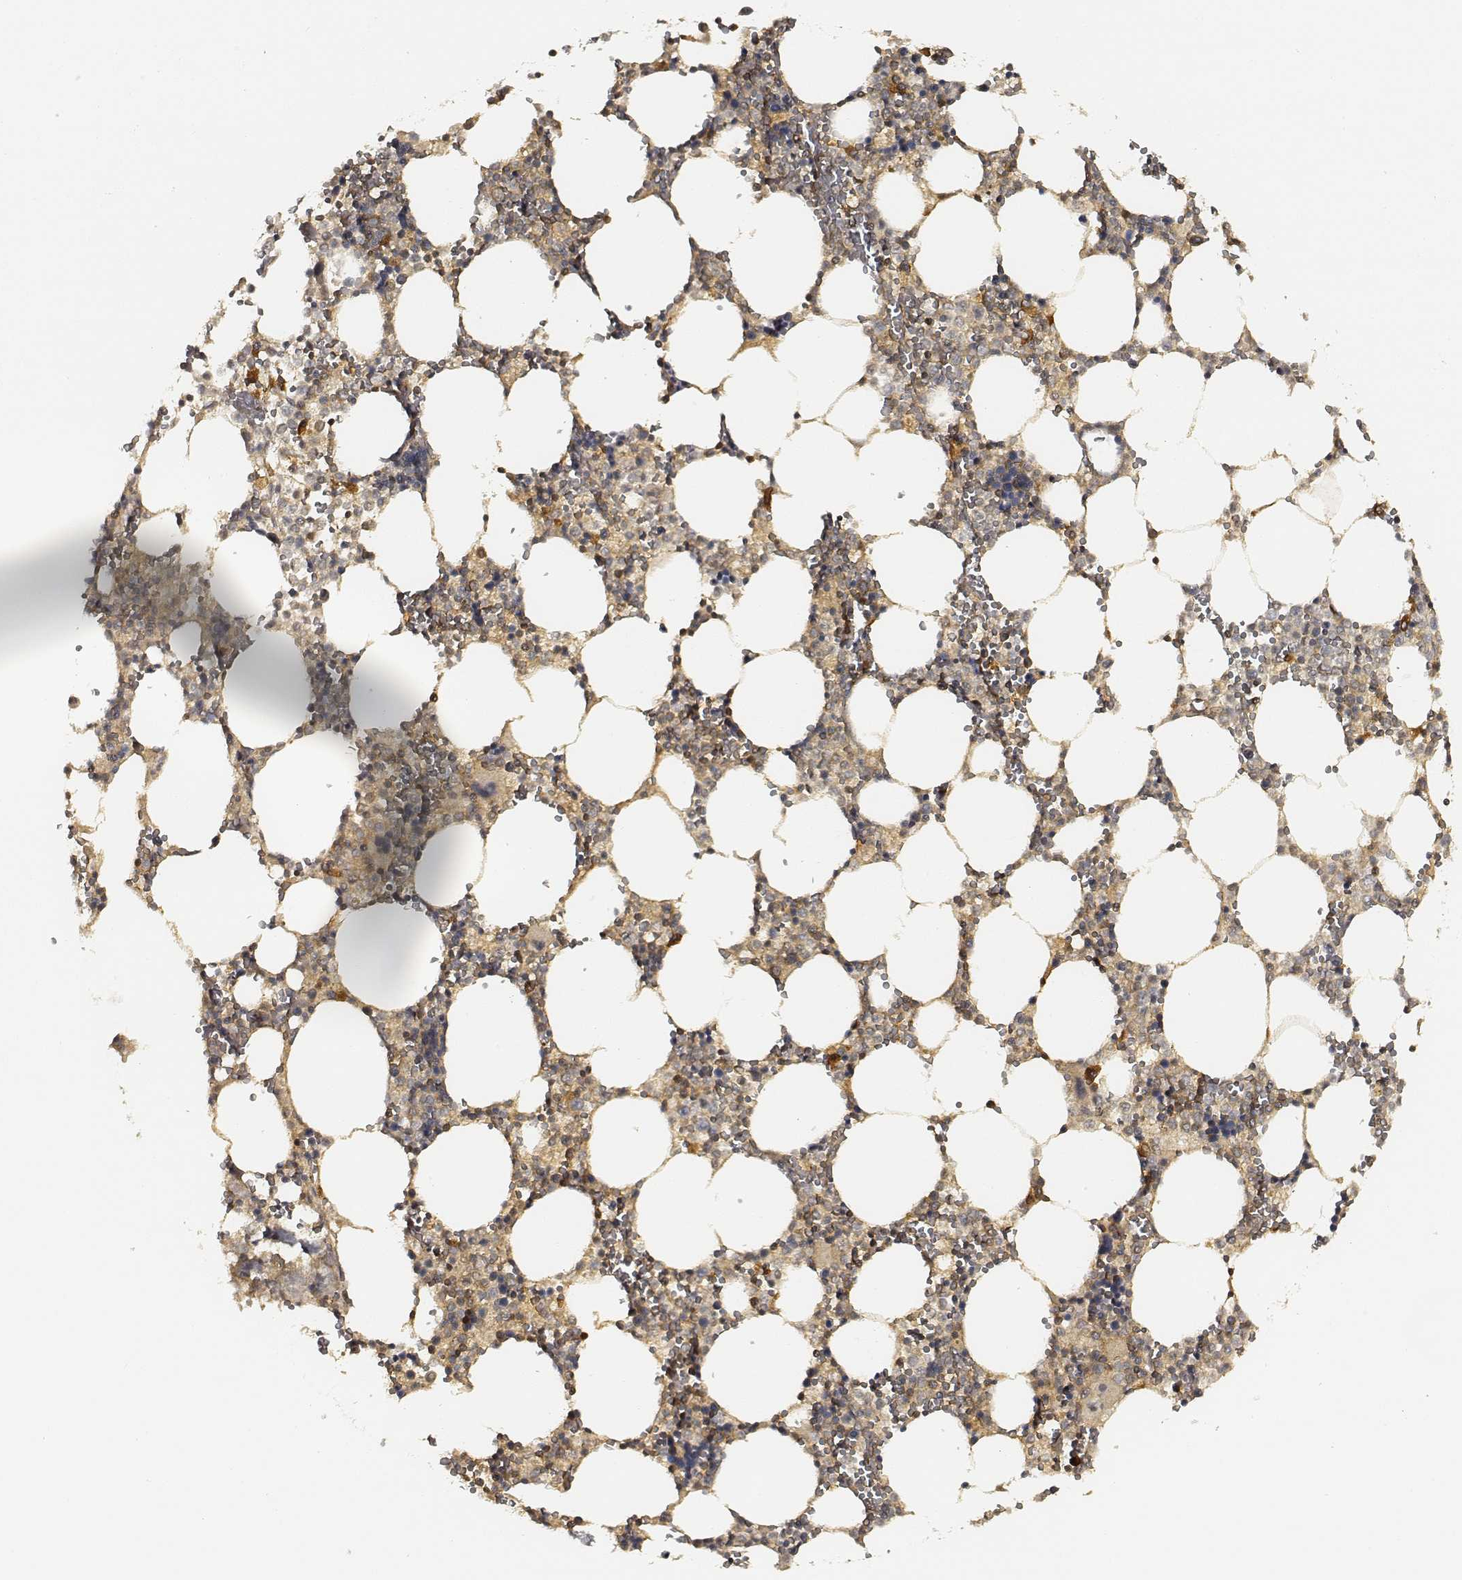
{"staining": {"intensity": "strong", "quantity": ">75%", "location": "cytoplasmic/membranous"}, "tissue": "bone marrow", "cell_type": "Hematopoietic cells", "image_type": "normal", "snomed": [{"axis": "morphology", "description": "Normal tissue, NOS"}, {"axis": "topography", "description": "Bone marrow"}], "caption": "Protein staining of benign bone marrow displays strong cytoplasmic/membranous positivity in approximately >75% of hematopoietic cells. (Stains: DAB in brown, nuclei in blue, Microscopy: brightfield microscopy at high magnification).", "gene": "CARS1", "patient": {"sex": "female", "age": 64}}